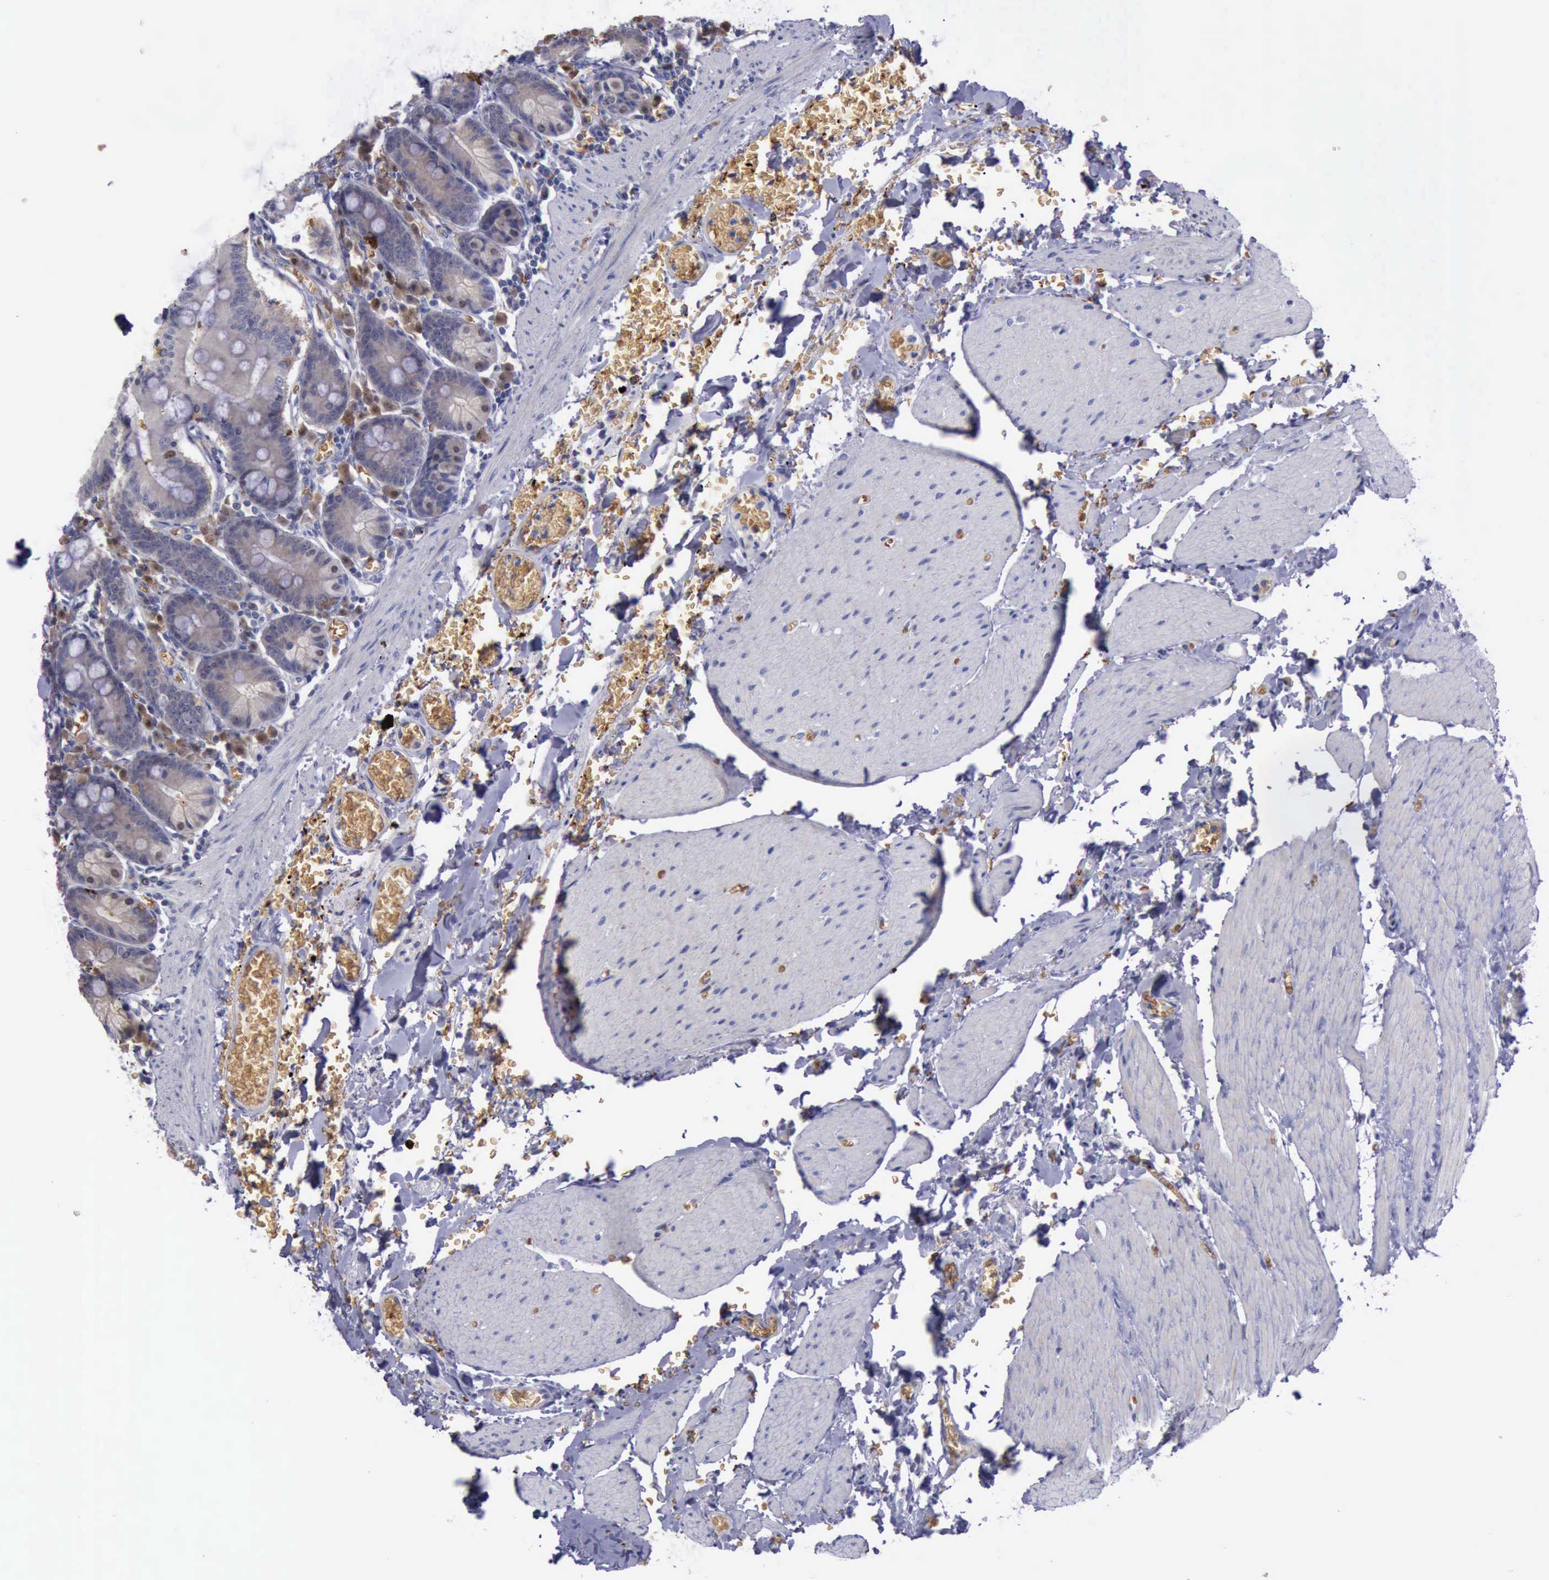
{"staining": {"intensity": "moderate", "quantity": "<25%", "location": "nuclear"}, "tissue": "small intestine", "cell_type": "Glandular cells", "image_type": "normal", "snomed": [{"axis": "morphology", "description": "Normal tissue, NOS"}, {"axis": "topography", "description": "Small intestine"}], "caption": "The photomicrograph shows staining of benign small intestine, revealing moderate nuclear protein positivity (brown color) within glandular cells. (DAB IHC with brightfield microscopy, high magnification).", "gene": "CEP128", "patient": {"sex": "male", "age": 71}}